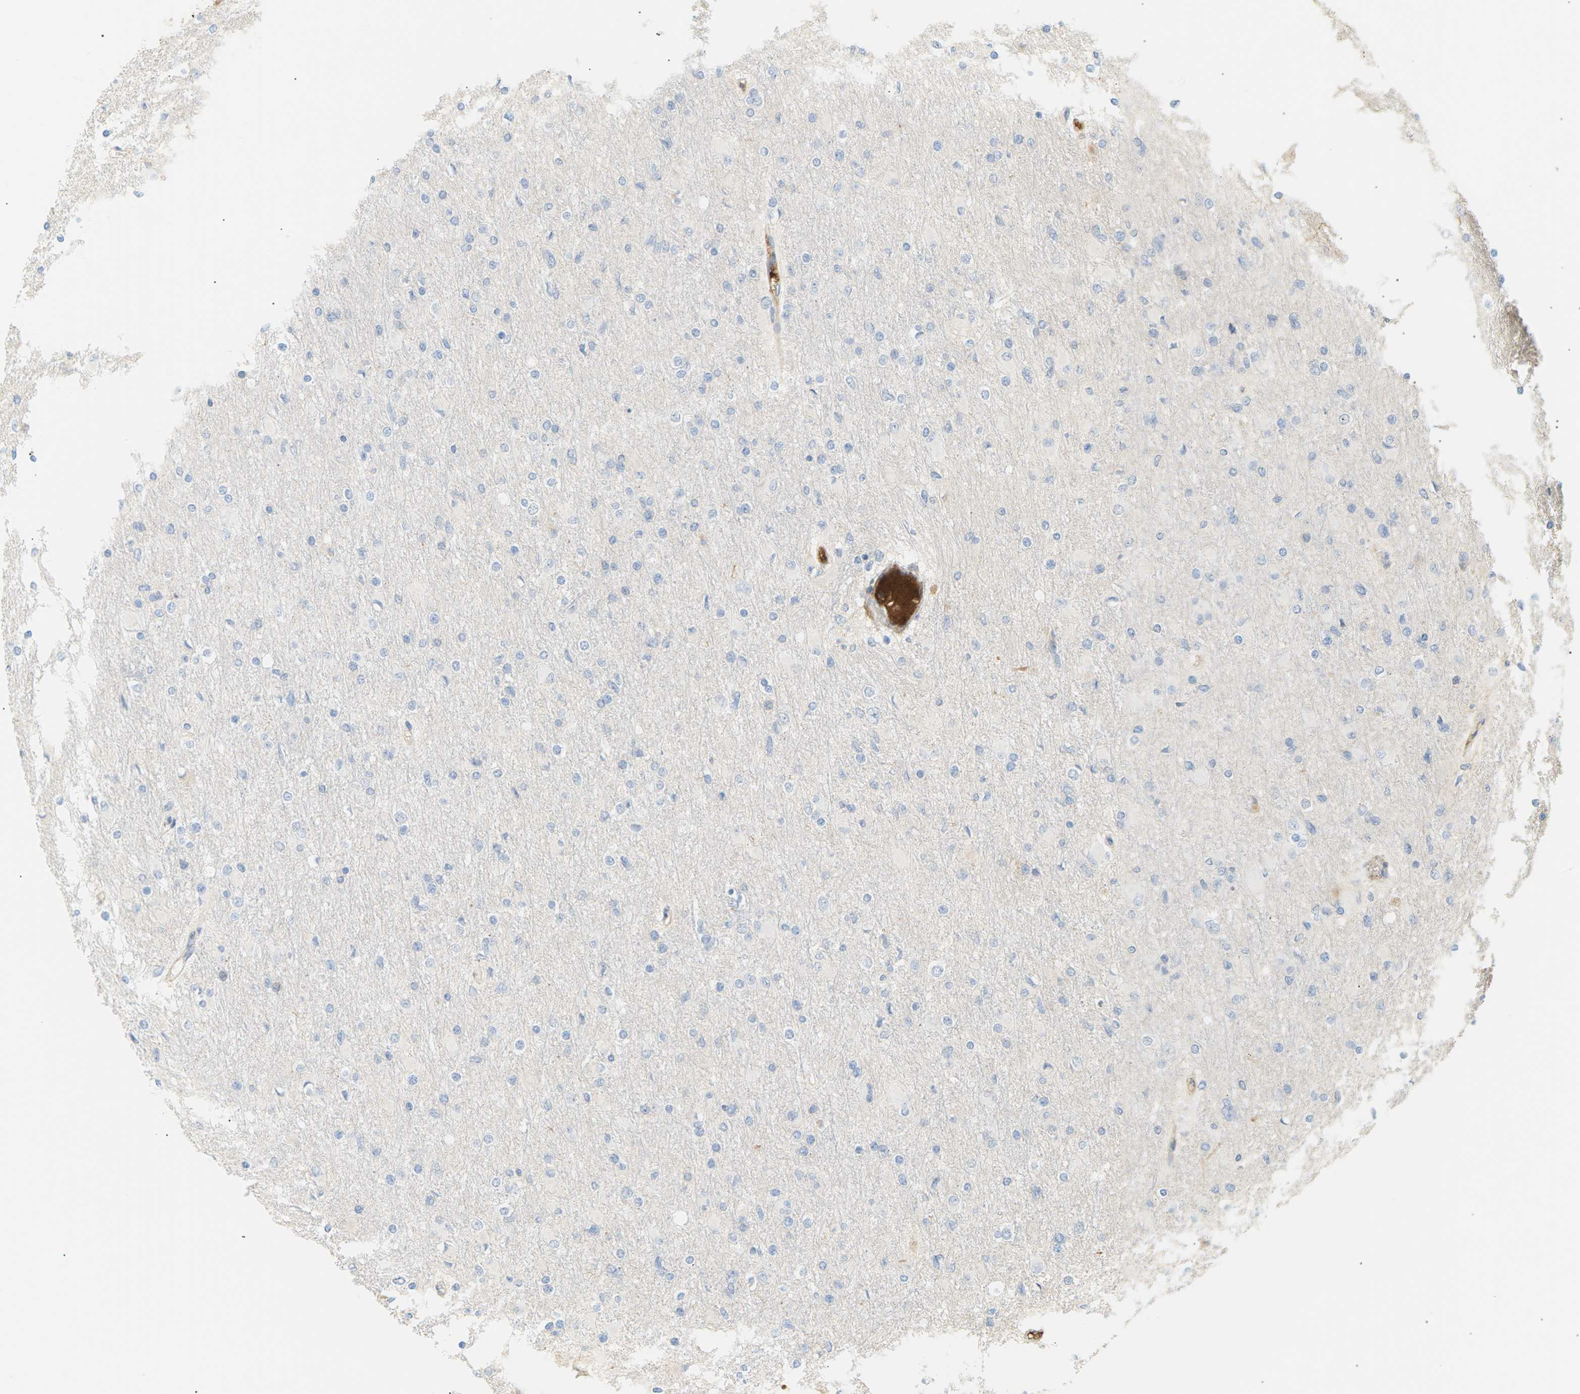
{"staining": {"intensity": "negative", "quantity": "none", "location": "none"}, "tissue": "glioma", "cell_type": "Tumor cells", "image_type": "cancer", "snomed": [{"axis": "morphology", "description": "Glioma, malignant, High grade"}, {"axis": "topography", "description": "Cerebral cortex"}], "caption": "Immunohistochemical staining of malignant glioma (high-grade) displays no significant expression in tumor cells.", "gene": "IGLC3", "patient": {"sex": "female", "age": 36}}